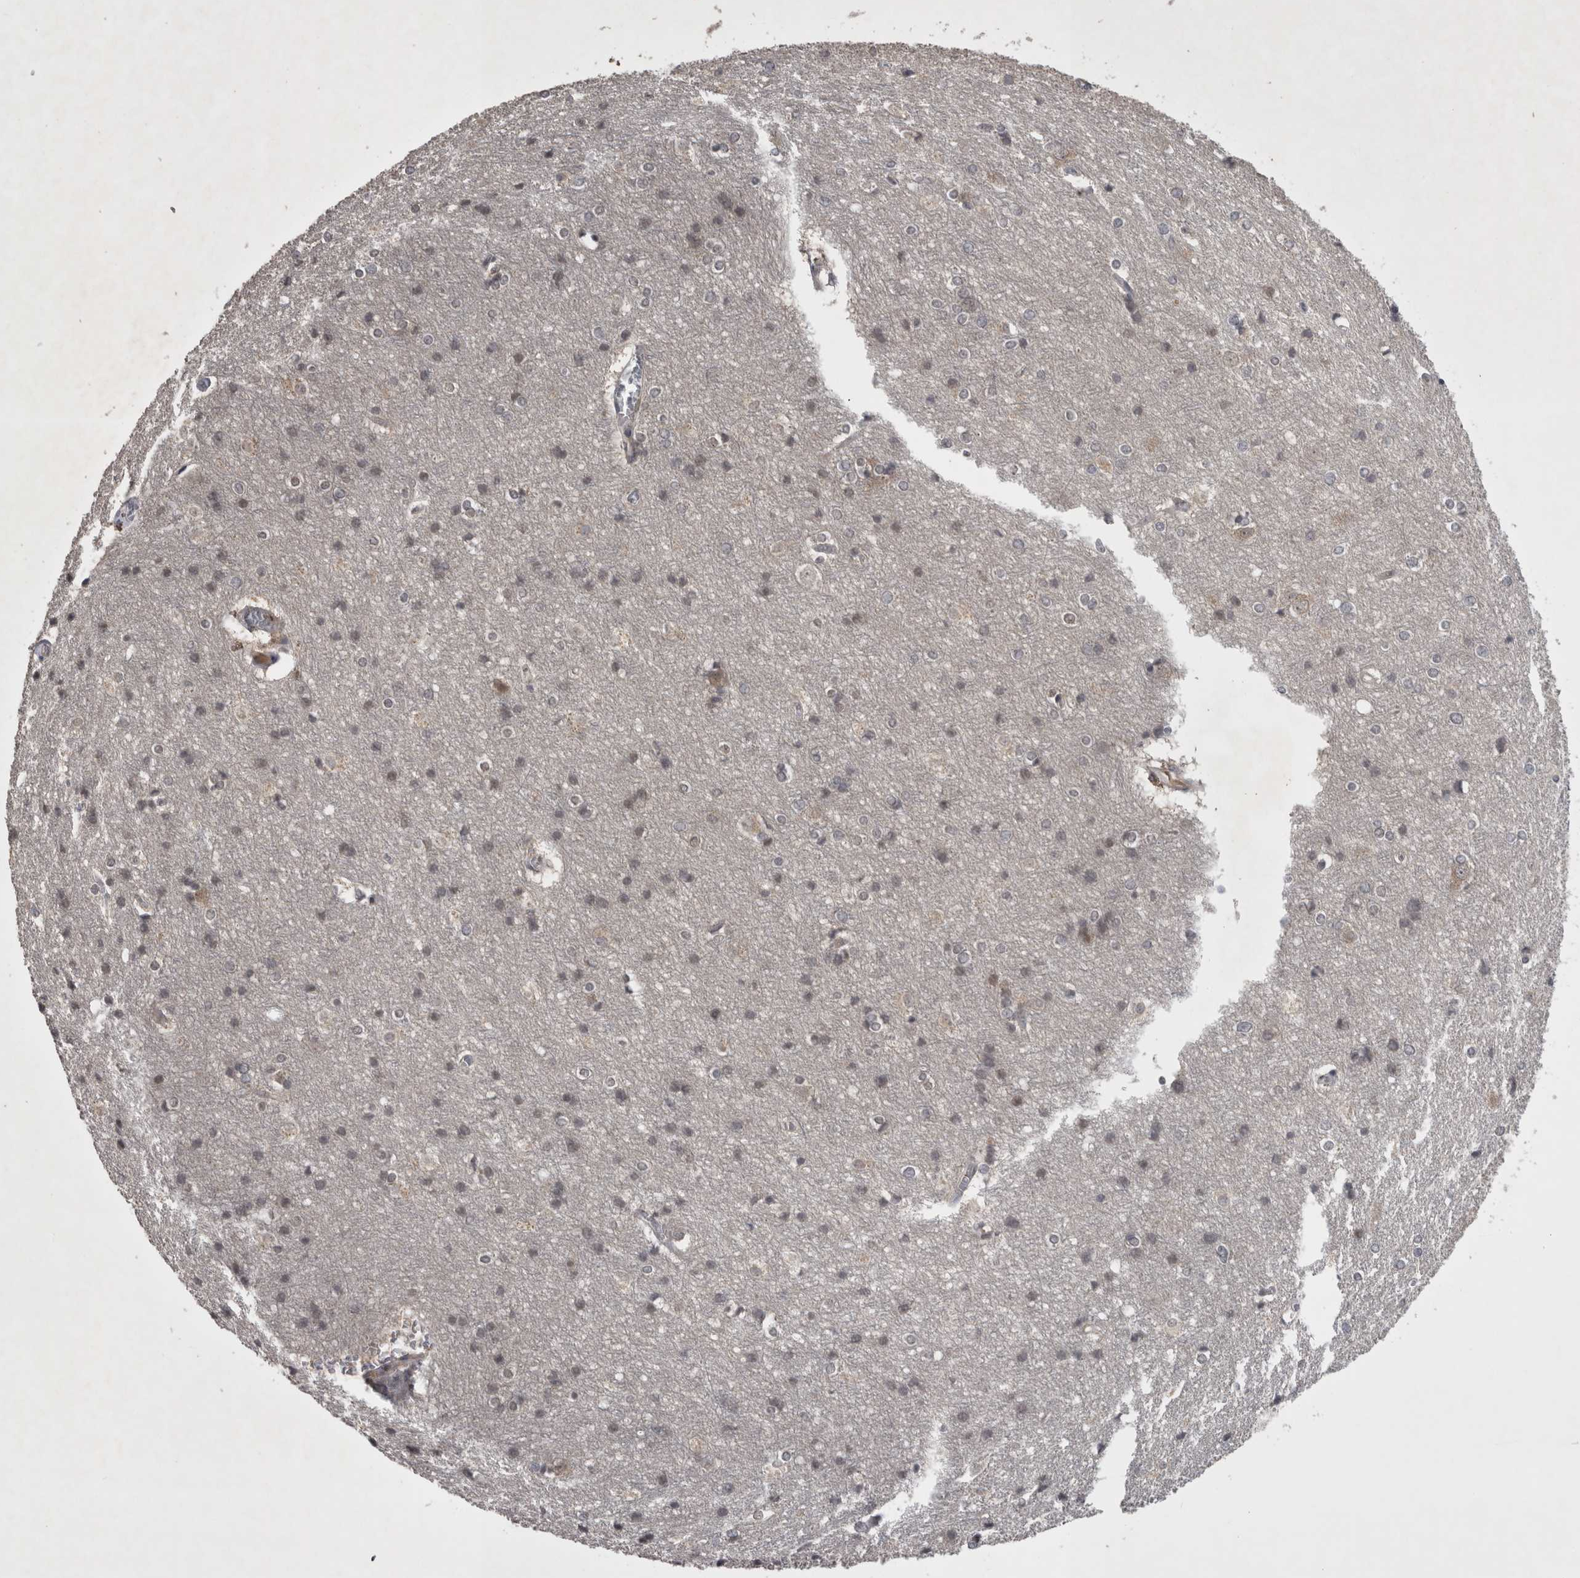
{"staining": {"intensity": "weak", "quantity": ">75%", "location": "cytoplasmic/membranous"}, "tissue": "cerebral cortex", "cell_type": "Endothelial cells", "image_type": "normal", "snomed": [{"axis": "morphology", "description": "Normal tissue, NOS"}, {"axis": "topography", "description": "Cerebral cortex"}], "caption": "Weak cytoplasmic/membranous protein staining is appreciated in approximately >75% of endothelial cells in cerebral cortex.", "gene": "ZNF114", "patient": {"sex": "male", "age": 54}}